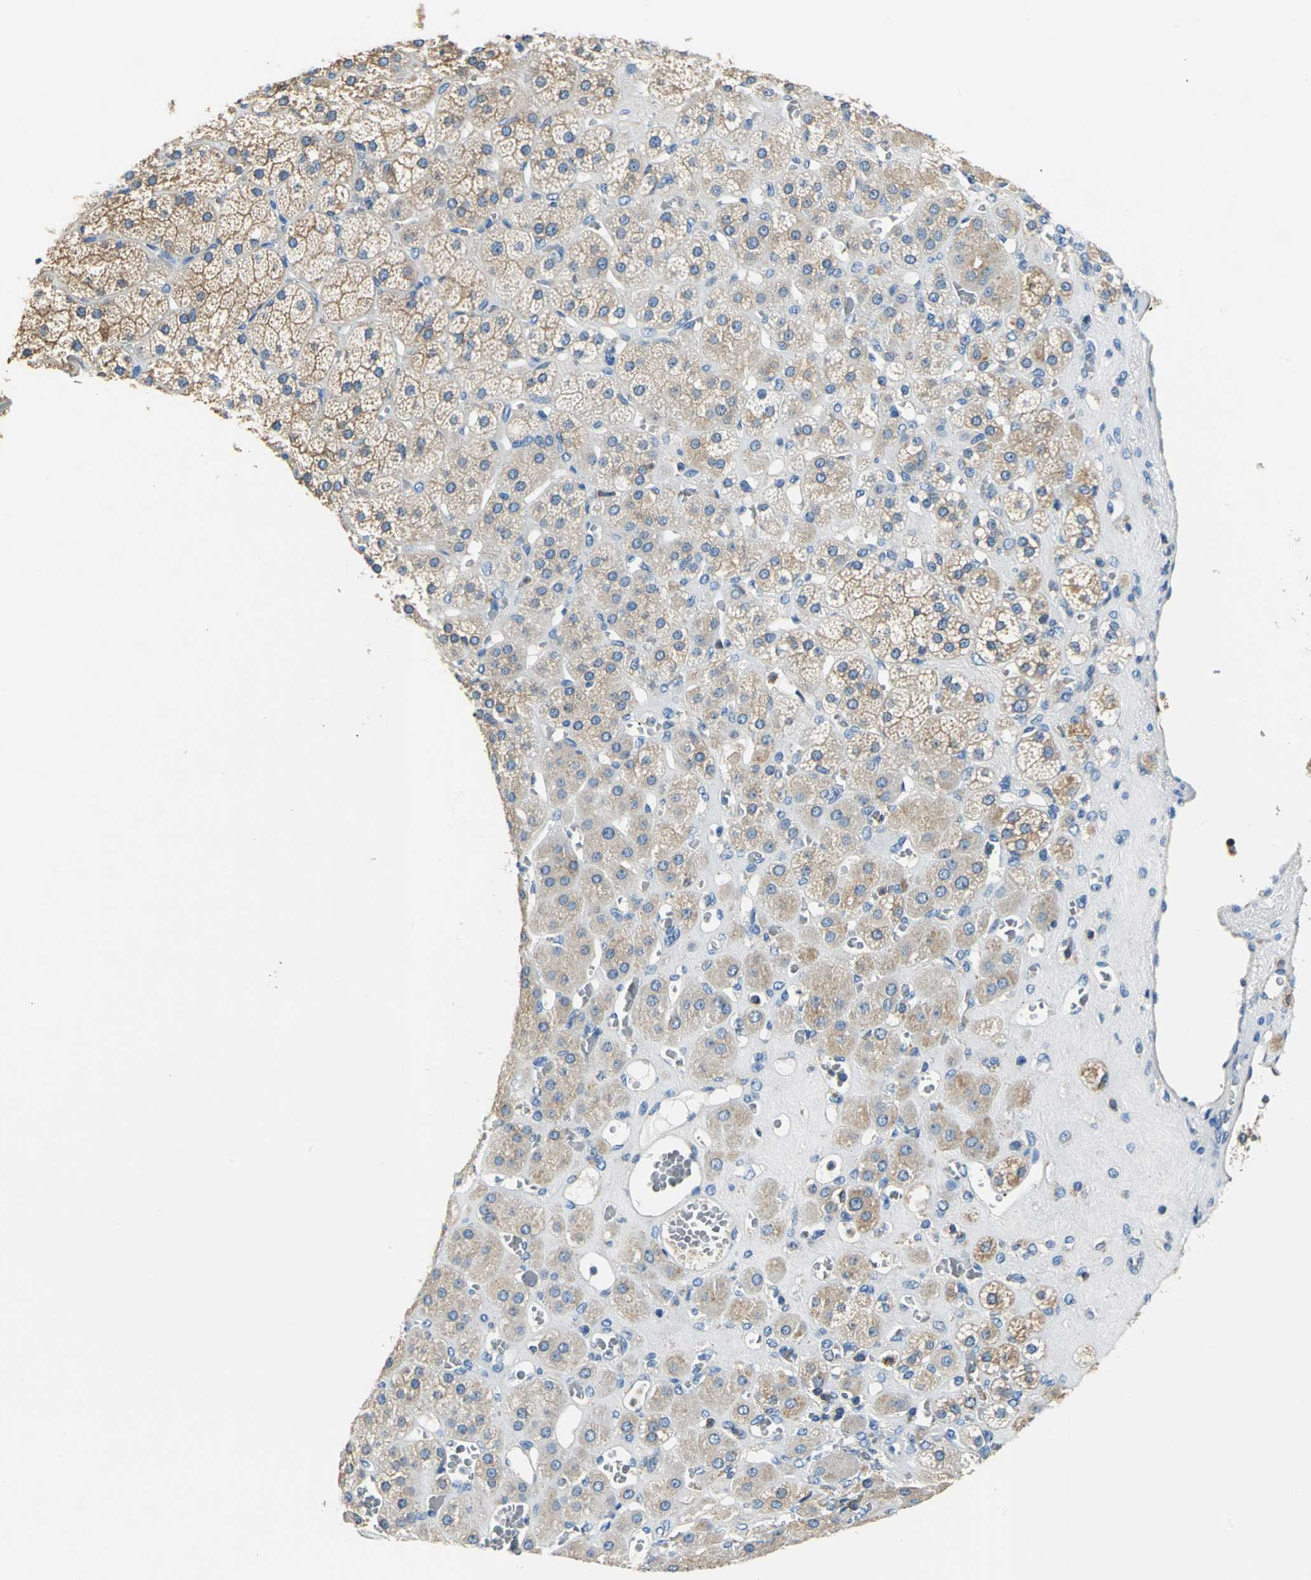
{"staining": {"intensity": "moderate", "quantity": ">75%", "location": "cytoplasmic/membranous"}, "tissue": "adrenal gland", "cell_type": "Glandular cells", "image_type": "normal", "snomed": [{"axis": "morphology", "description": "Normal tissue, NOS"}, {"axis": "topography", "description": "Adrenal gland"}], "caption": "Immunohistochemistry (IHC) micrograph of unremarkable human adrenal gland stained for a protein (brown), which demonstrates medium levels of moderate cytoplasmic/membranous positivity in about >75% of glandular cells.", "gene": "SEPTIN11", "patient": {"sex": "female", "age": 71}}